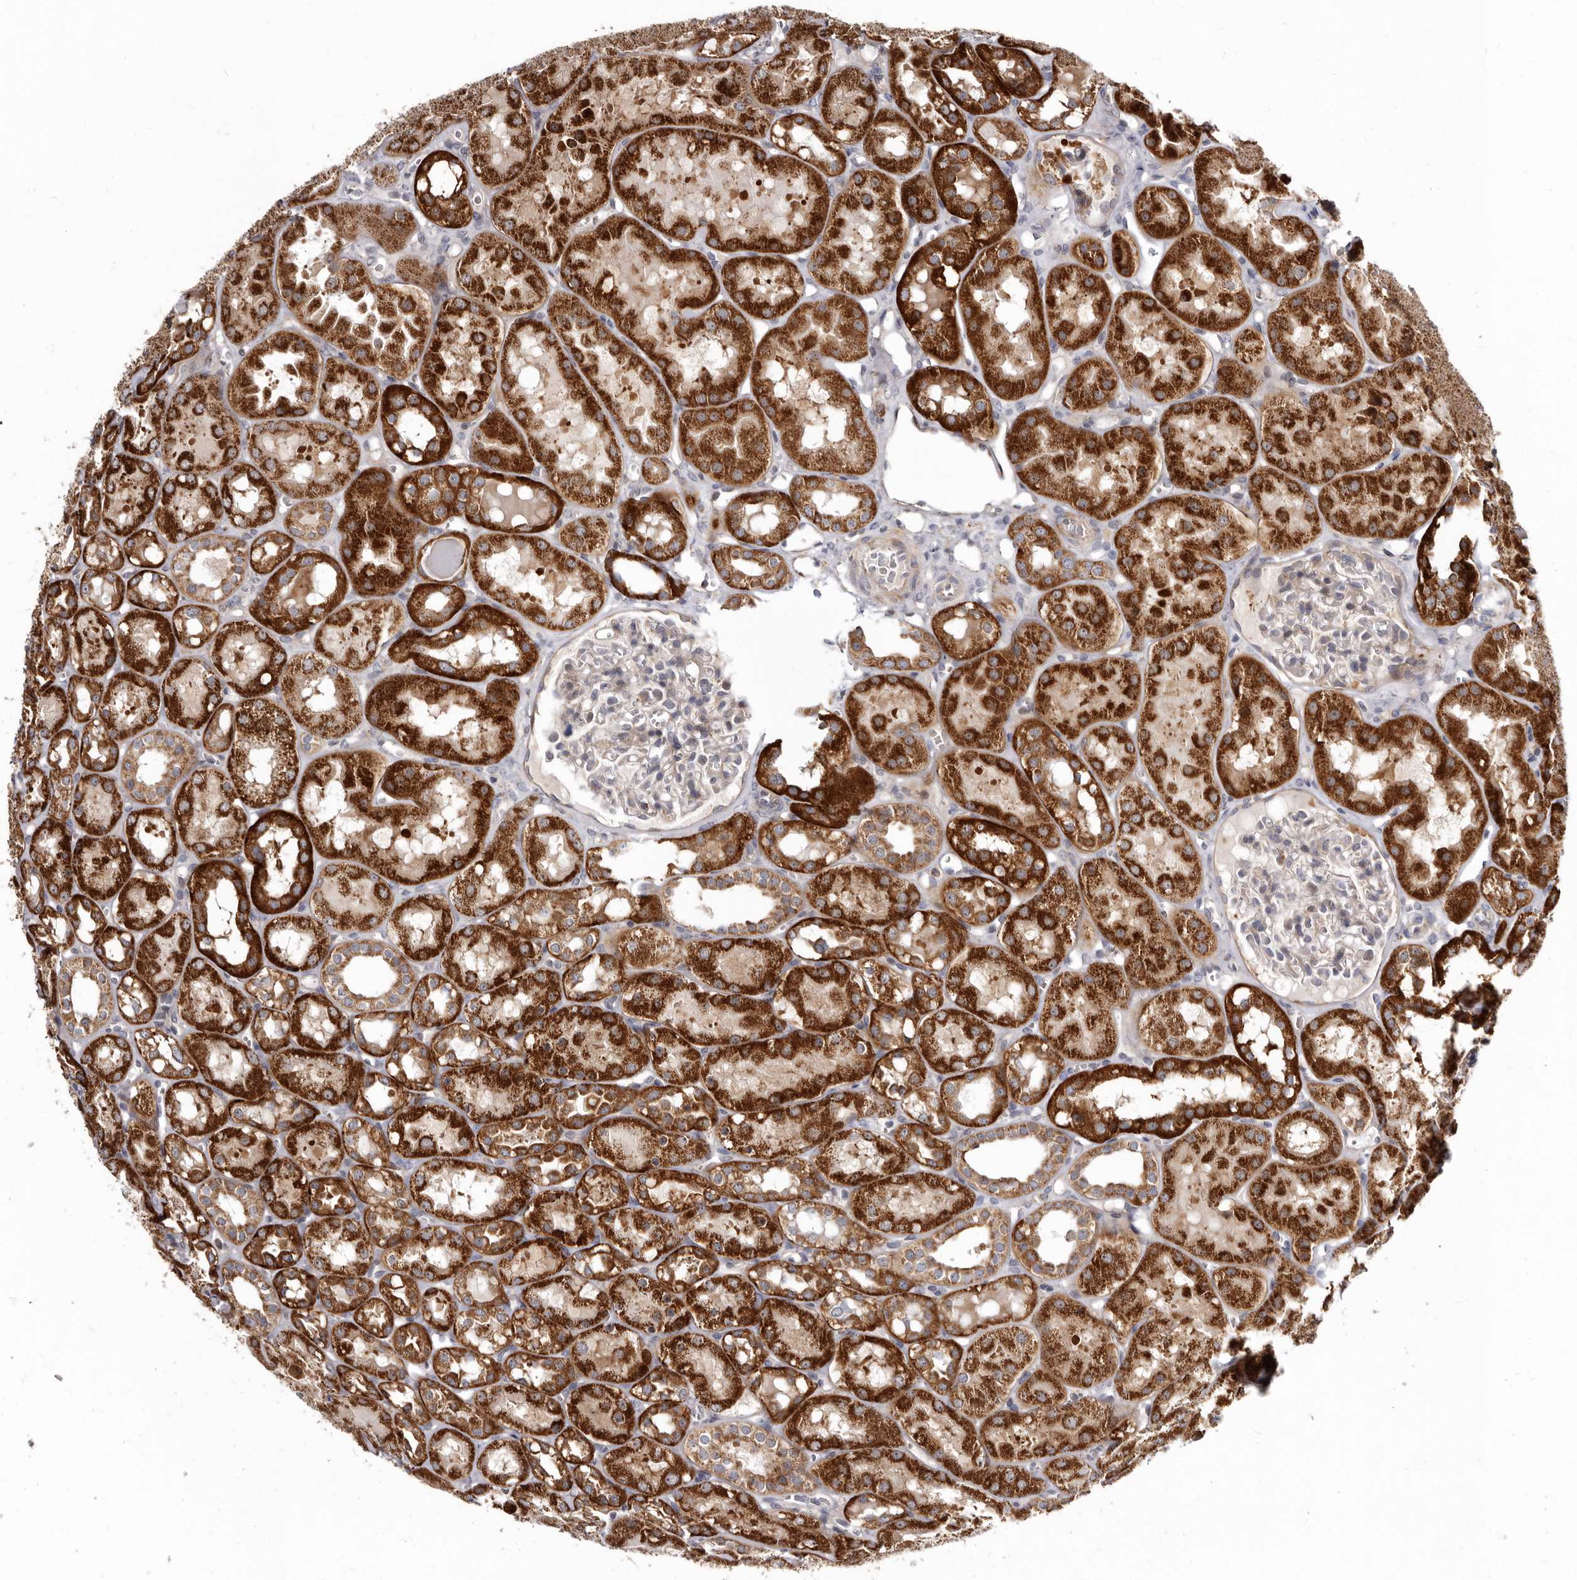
{"staining": {"intensity": "negative", "quantity": "none", "location": "none"}, "tissue": "kidney", "cell_type": "Cells in glomeruli", "image_type": "normal", "snomed": [{"axis": "morphology", "description": "Normal tissue, NOS"}, {"axis": "topography", "description": "Kidney"}], "caption": "IHC micrograph of benign kidney stained for a protein (brown), which displays no staining in cells in glomeruli. (Brightfield microscopy of DAB (3,3'-diaminobenzidine) immunohistochemistry (IHC) at high magnification).", "gene": "SMC4", "patient": {"sex": "male", "age": 16}}